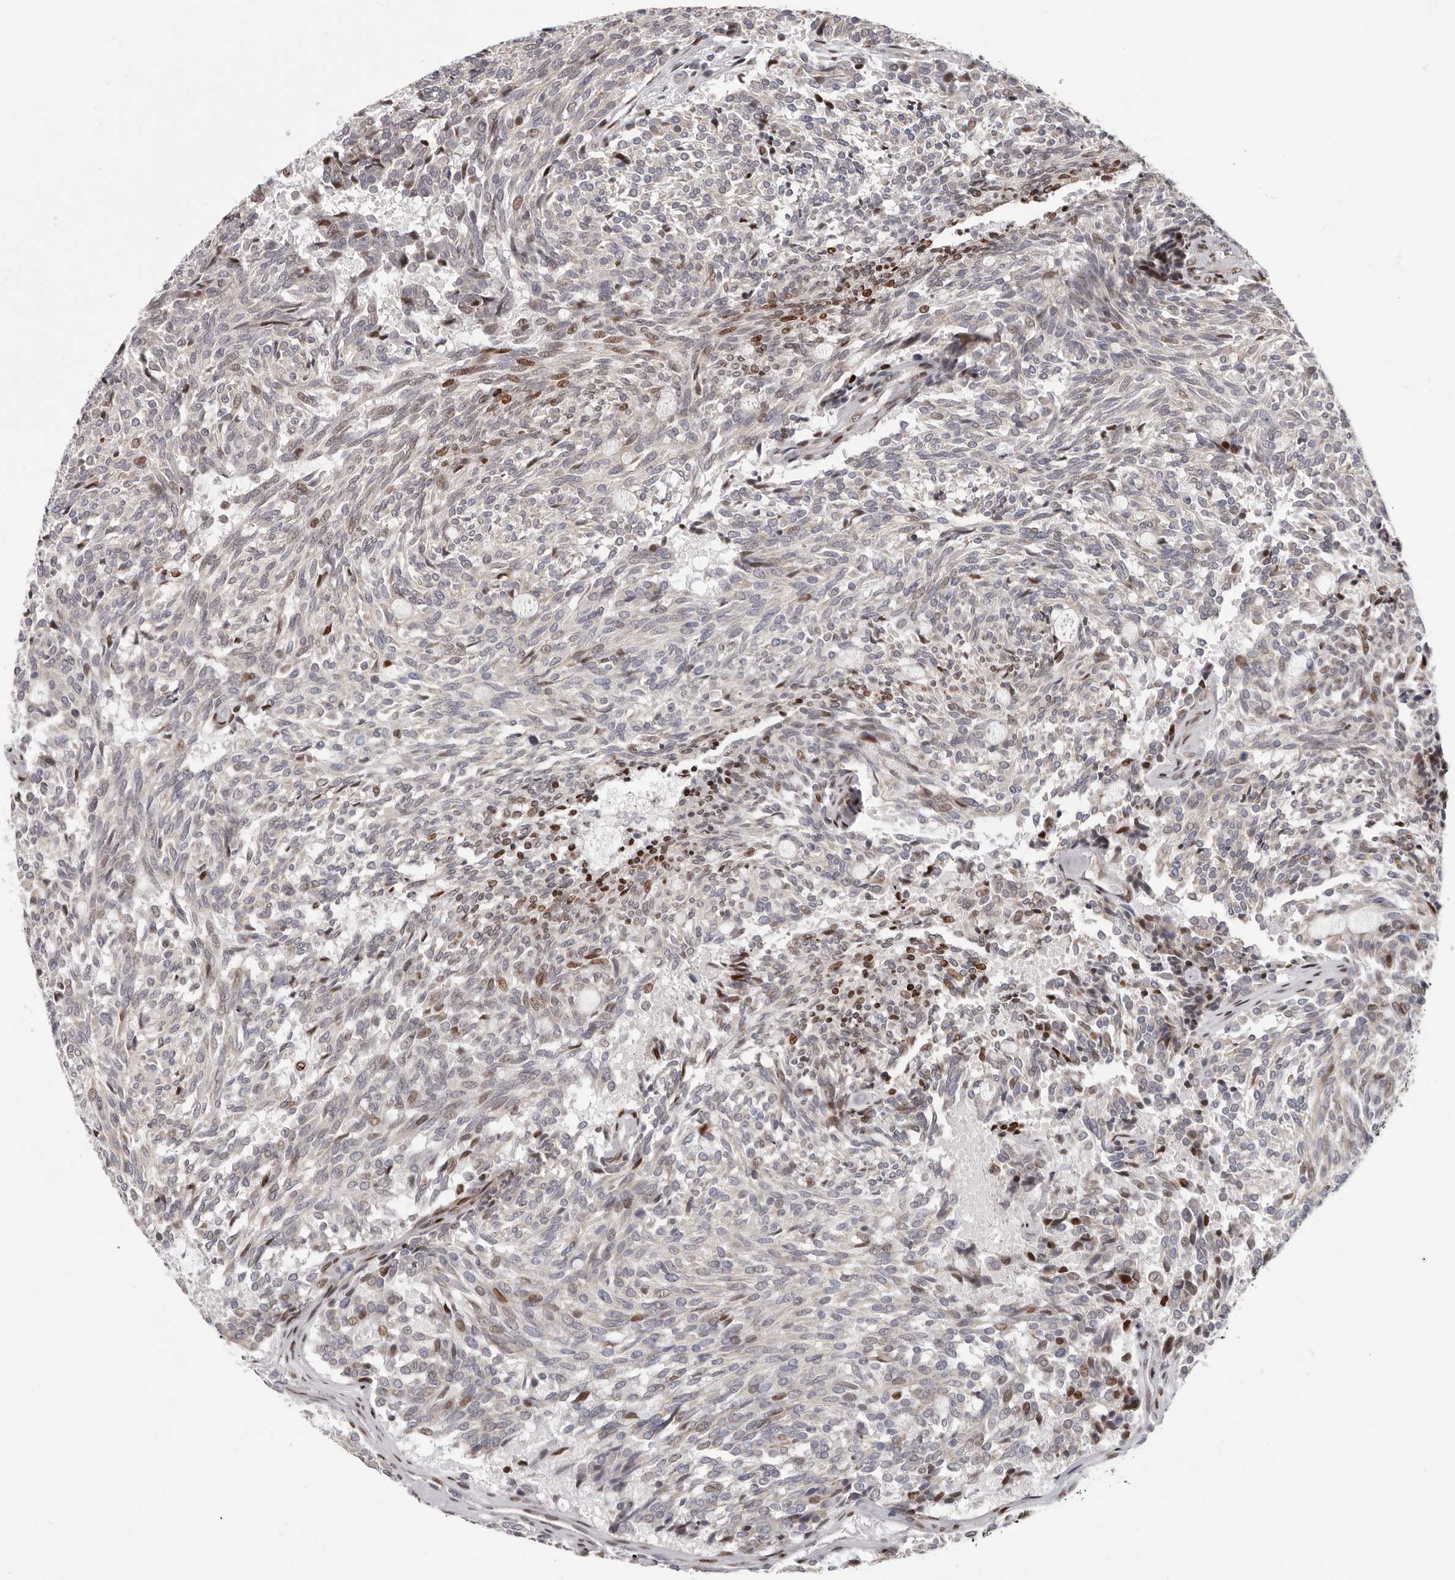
{"staining": {"intensity": "moderate", "quantity": "<25%", "location": "nuclear"}, "tissue": "carcinoid", "cell_type": "Tumor cells", "image_type": "cancer", "snomed": [{"axis": "morphology", "description": "Carcinoid, malignant, NOS"}, {"axis": "topography", "description": "Pancreas"}], "caption": "Immunohistochemistry (IHC) of human malignant carcinoid reveals low levels of moderate nuclear staining in about <25% of tumor cells.", "gene": "SRP19", "patient": {"sex": "female", "age": 54}}